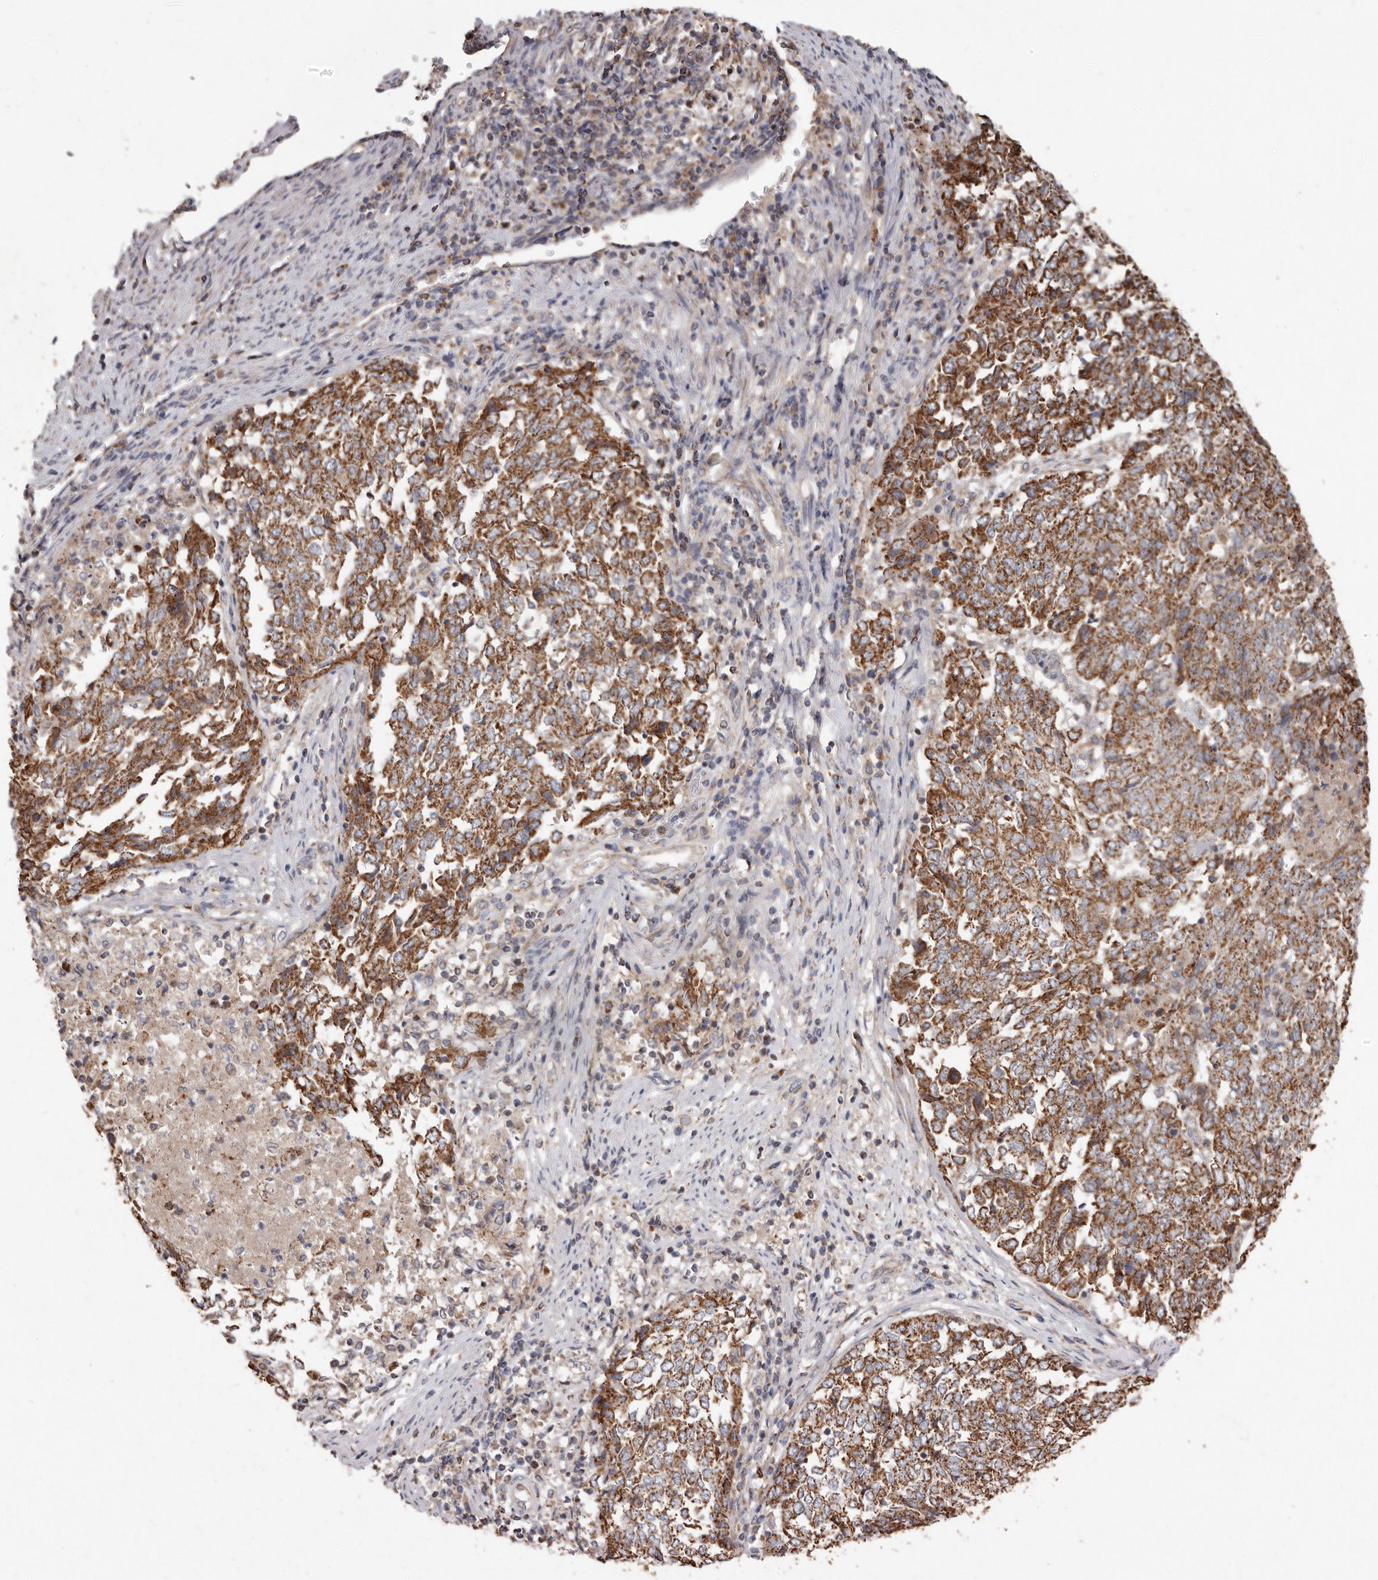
{"staining": {"intensity": "strong", "quantity": ">75%", "location": "cytoplasmic/membranous"}, "tissue": "endometrial cancer", "cell_type": "Tumor cells", "image_type": "cancer", "snomed": [{"axis": "morphology", "description": "Adenocarcinoma, NOS"}, {"axis": "topography", "description": "Endometrium"}], "caption": "Brown immunohistochemical staining in human endometrial cancer (adenocarcinoma) demonstrates strong cytoplasmic/membranous expression in approximately >75% of tumor cells. The staining is performed using DAB (3,3'-diaminobenzidine) brown chromogen to label protein expression. The nuclei are counter-stained blue using hematoxylin.", "gene": "KIF26B", "patient": {"sex": "female", "age": 80}}